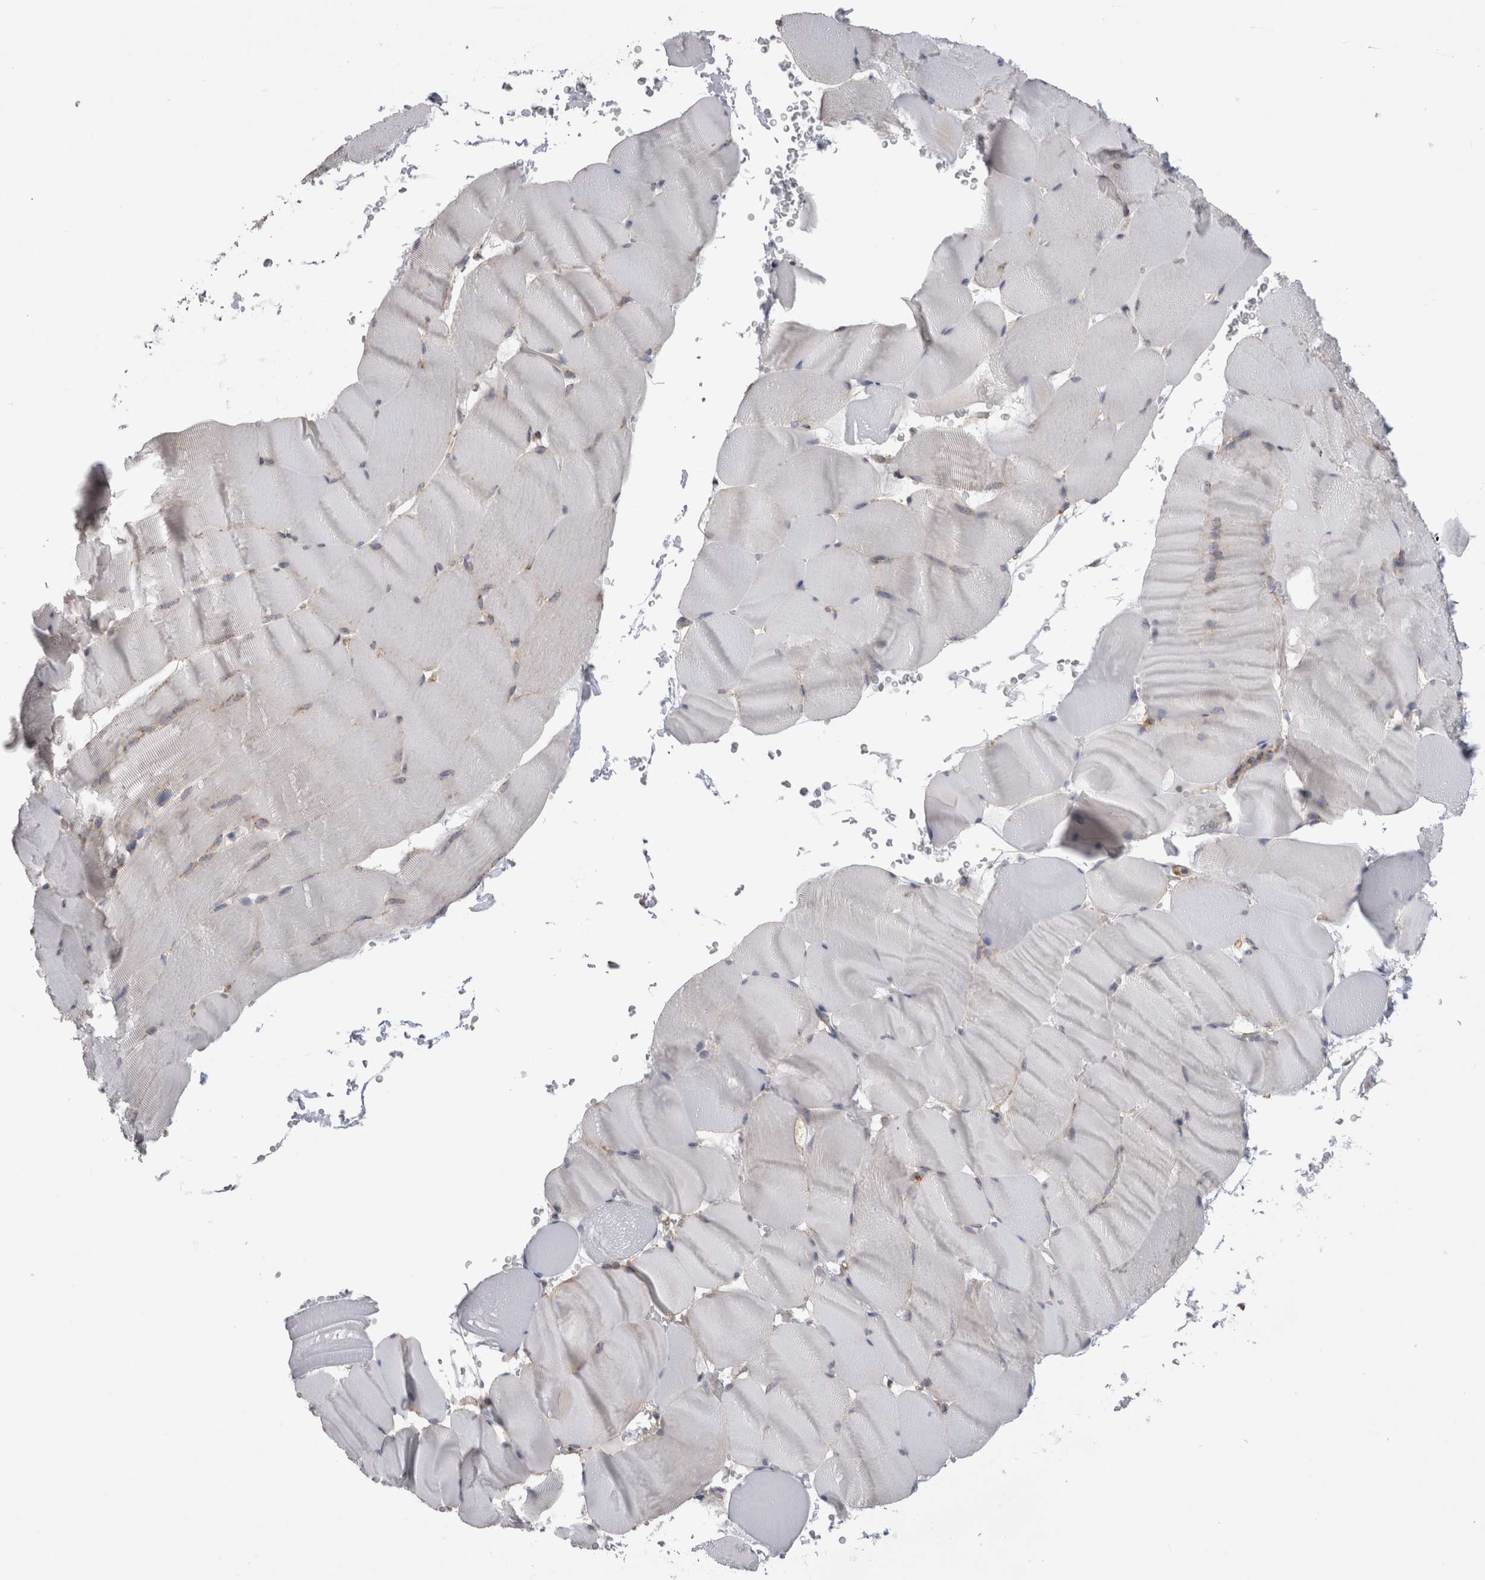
{"staining": {"intensity": "negative", "quantity": "none", "location": "none"}, "tissue": "skeletal muscle", "cell_type": "Myocytes", "image_type": "normal", "snomed": [{"axis": "morphology", "description": "Normal tissue, NOS"}, {"axis": "topography", "description": "Skeletal muscle"}], "caption": "Immunohistochemistry of benign skeletal muscle displays no positivity in myocytes.", "gene": "ATXN3L", "patient": {"sex": "male", "age": 62}}